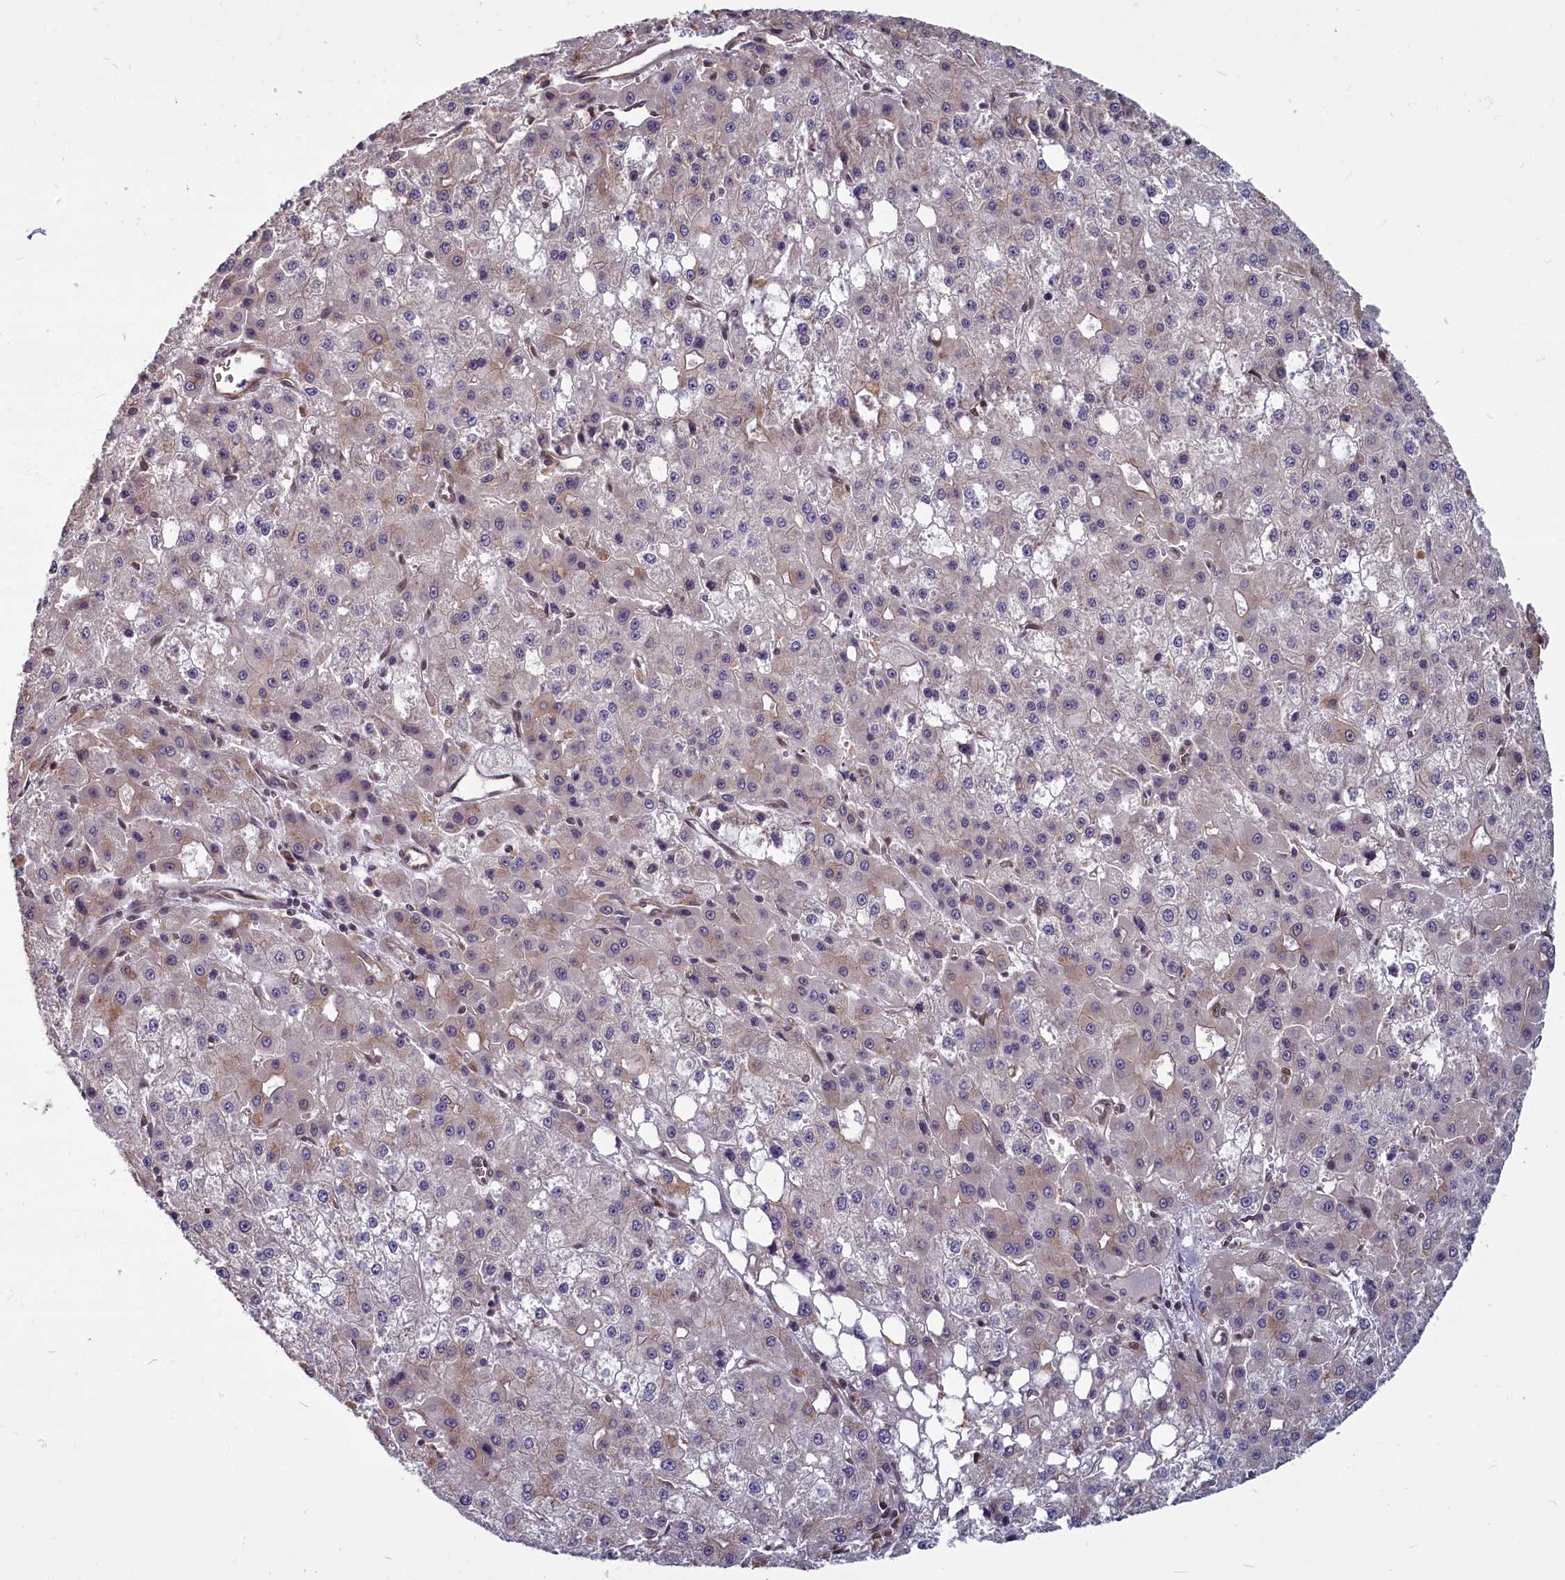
{"staining": {"intensity": "weak", "quantity": "<25%", "location": "cytoplasmic/membranous"}, "tissue": "liver cancer", "cell_type": "Tumor cells", "image_type": "cancer", "snomed": [{"axis": "morphology", "description": "Carcinoma, Hepatocellular, NOS"}, {"axis": "topography", "description": "Liver"}], "caption": "DAB immunohistochemical staining of hepatocellular carcinoma (liver) reveals no significant expression in tumor cells.", "gene": "MYCBP", "patient": {"sex": "male", "age": 47}}